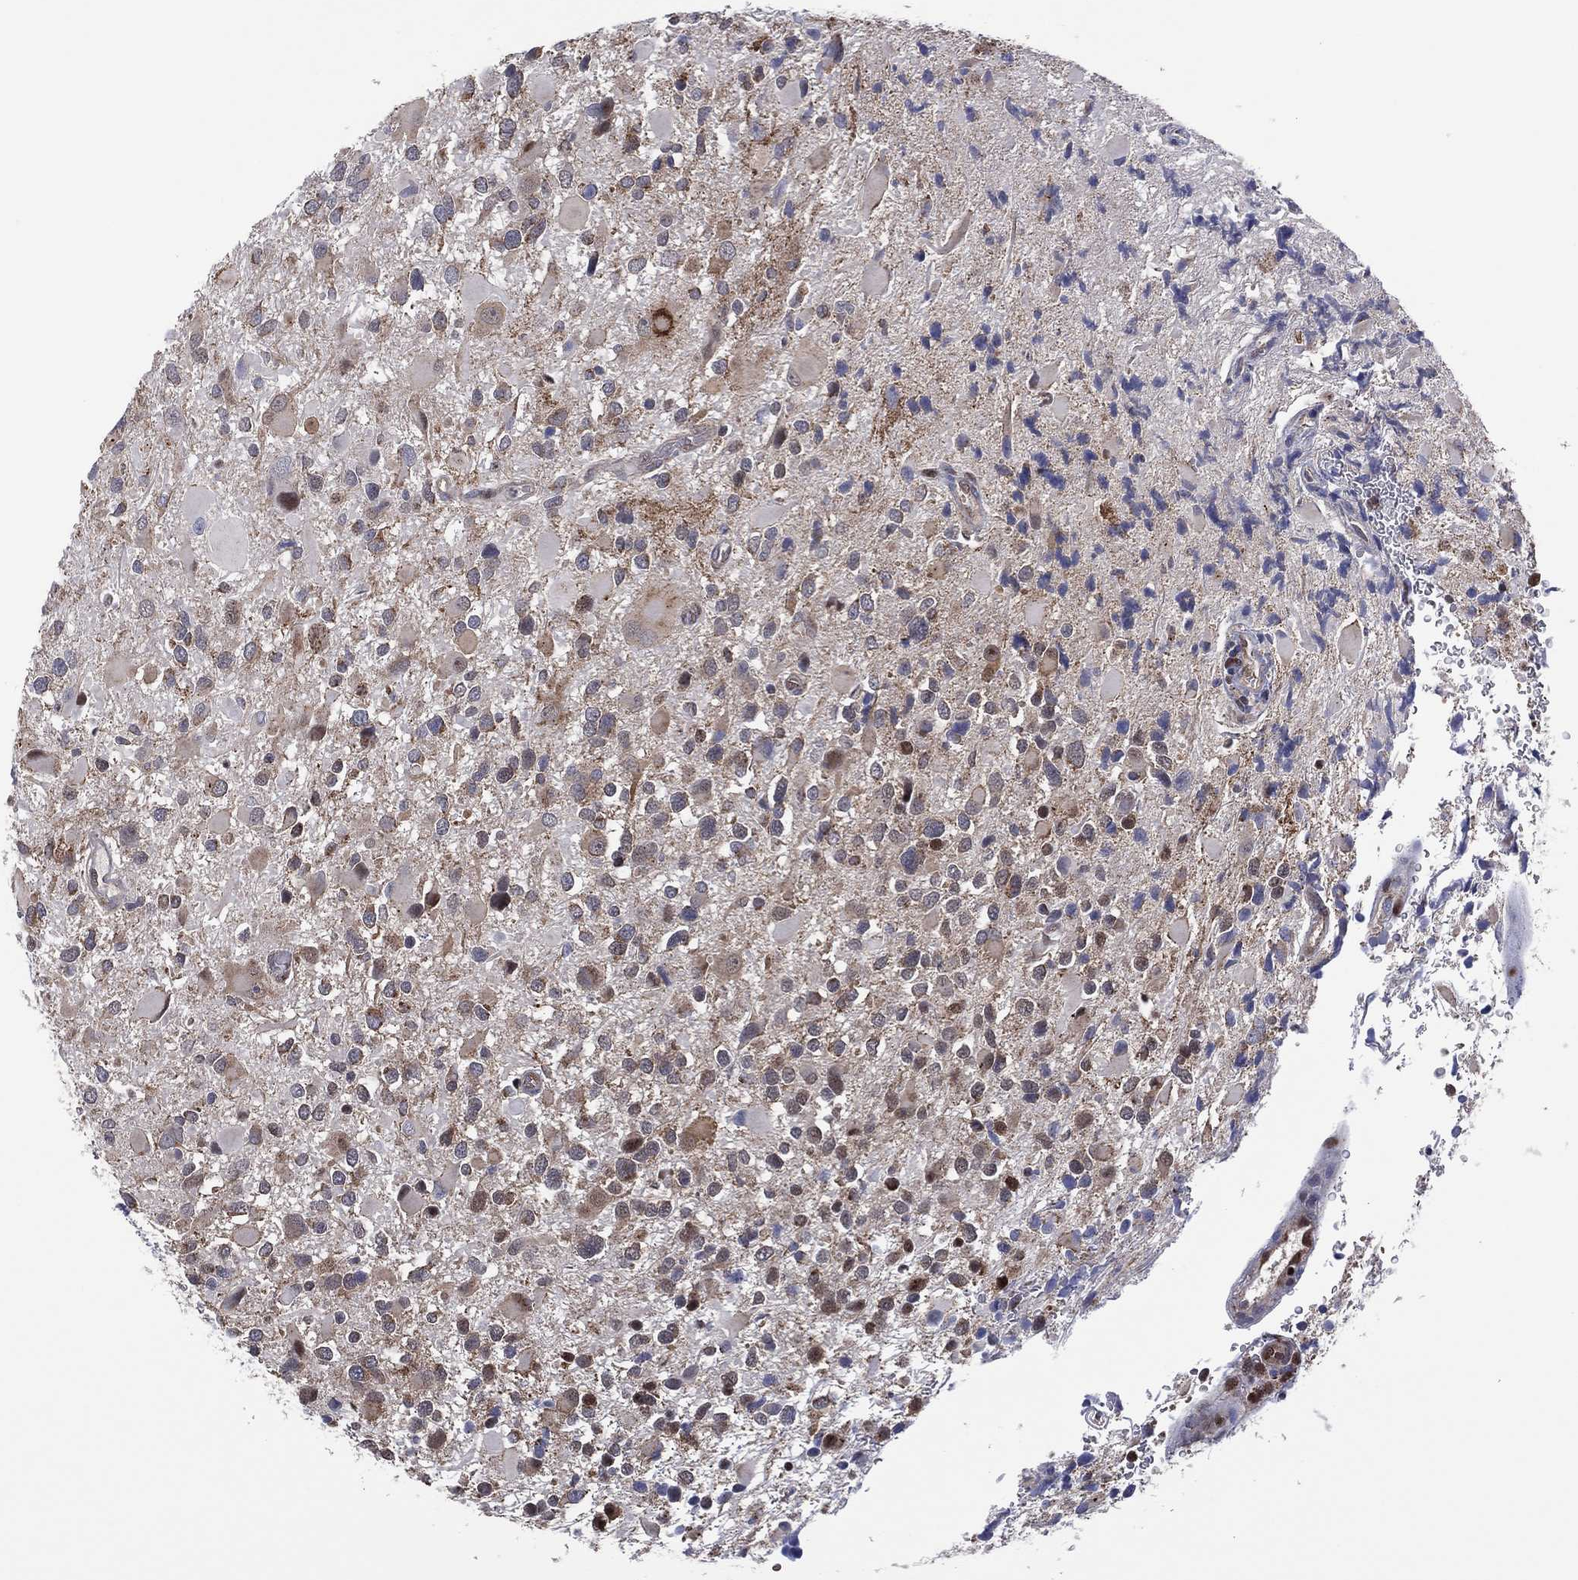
{"staining": {"intensity": "weak", "quantity": "<25%", "location": "nuclear"}, "tissue": "glioma", "cell_type": "Tumor cells", "image_type": "cancer", "snomed": [{"axis": "morphology", "description": "Glioma, malignant, Low grade"}, {"axis": "topography", "description": "Brain"}], "caption": "DAB immunohistochemical staining of glioma shows no significant expression in tumor cells. The staining is performed using DAB (3,3'-diaminobenzidine) brown chromogen with nuclei counter-stained in using hematoxylin.", "gene": "PIDD1", "patient": {"sex": "female", "age": 32}}